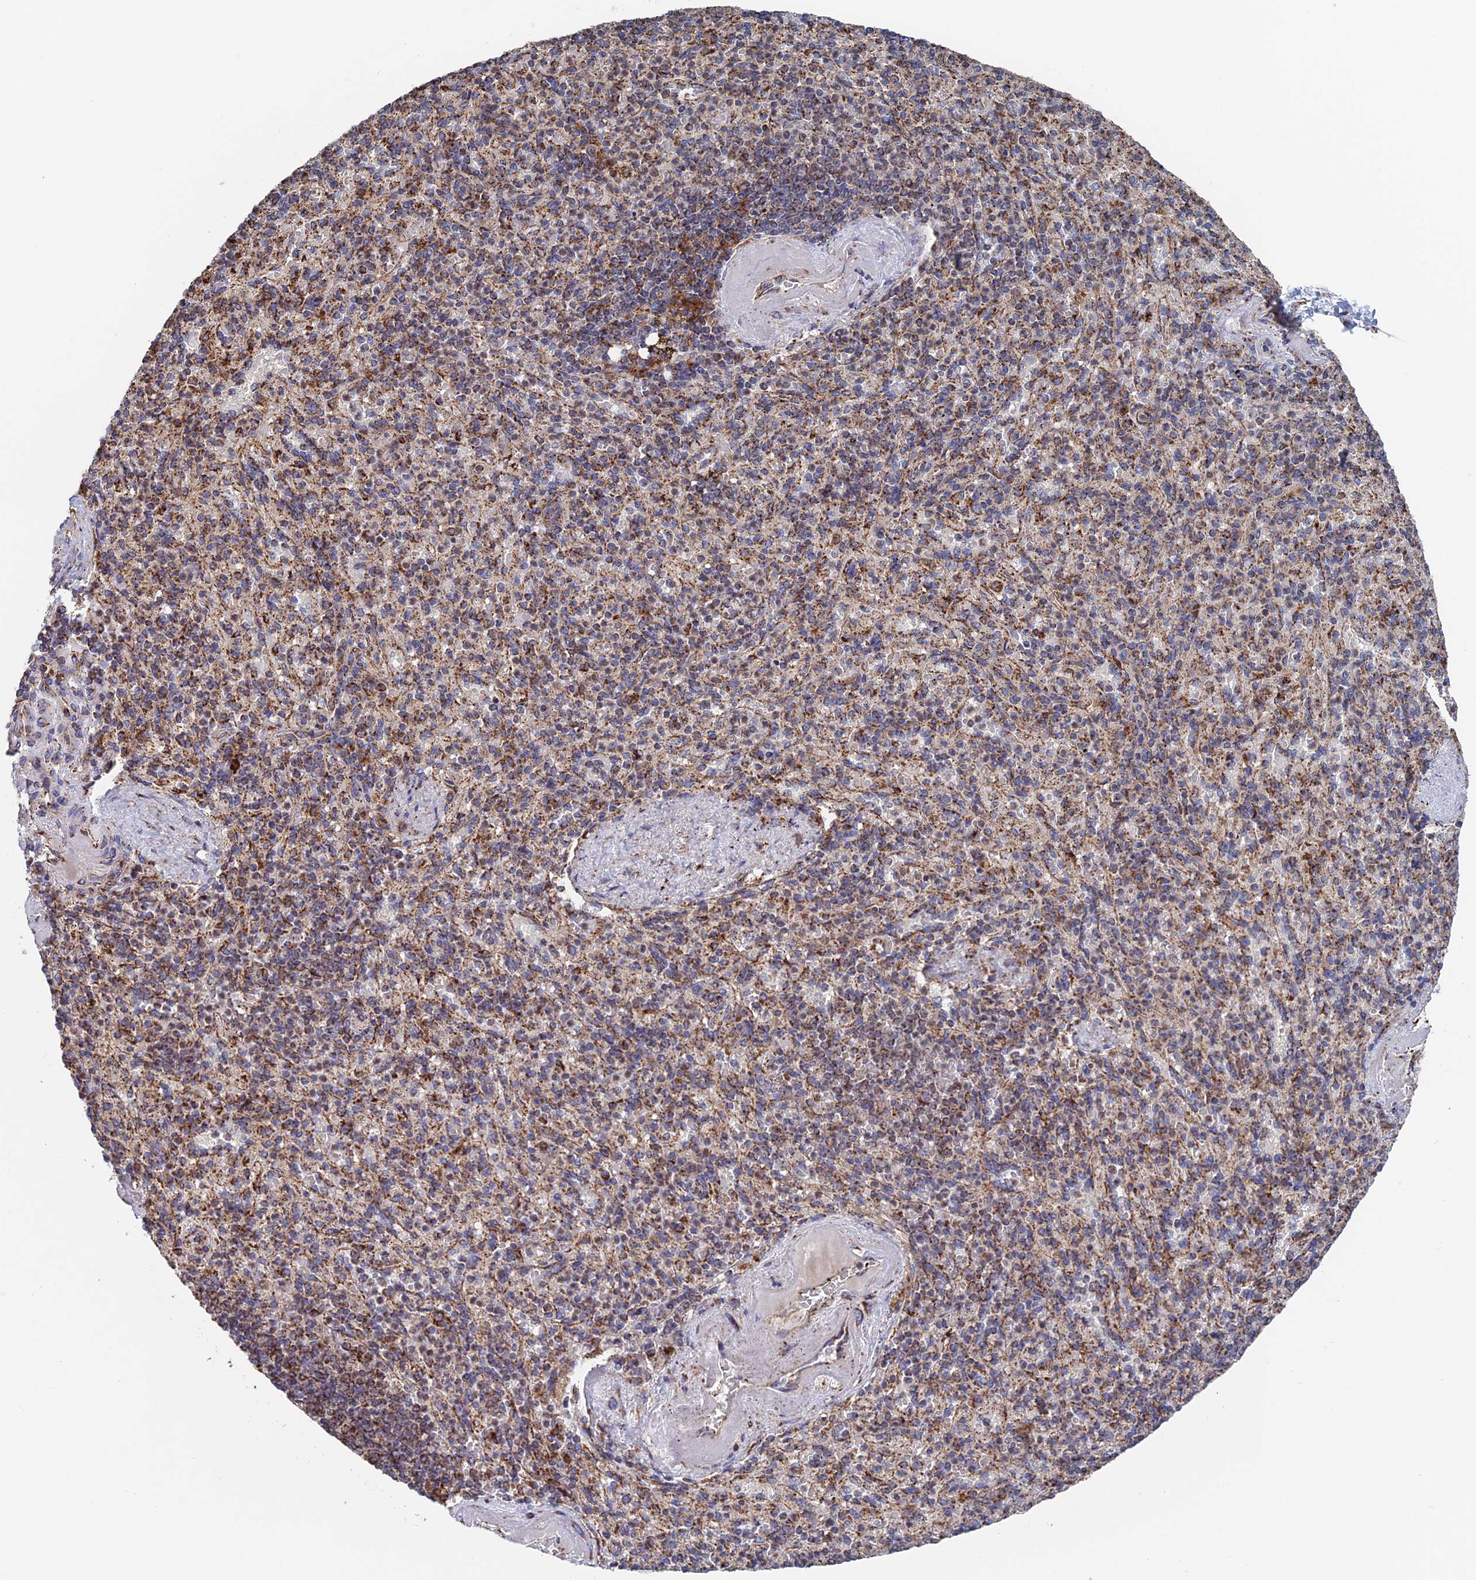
{"staining": {"intensity": "moderate", "quantity": "25%-75%", "location": "cytoplasmic/membranous"}, "tissue": "spleen", "cell_type": "Cells in red pulp", "image_type": "normal", "snomed": [{"axis": "morphology", "description": "Normal tissue, NOS"}, {"axis": "topography", "description": "Spleen"}], "caption": "Cells in red pulp display medium levels of moderate cytoplasmic/membranous staining in about 25%-75% of cells in unremarkable spleen.", "gene": "DTYMK", "patient": {"sex": "female", "age": 74}}